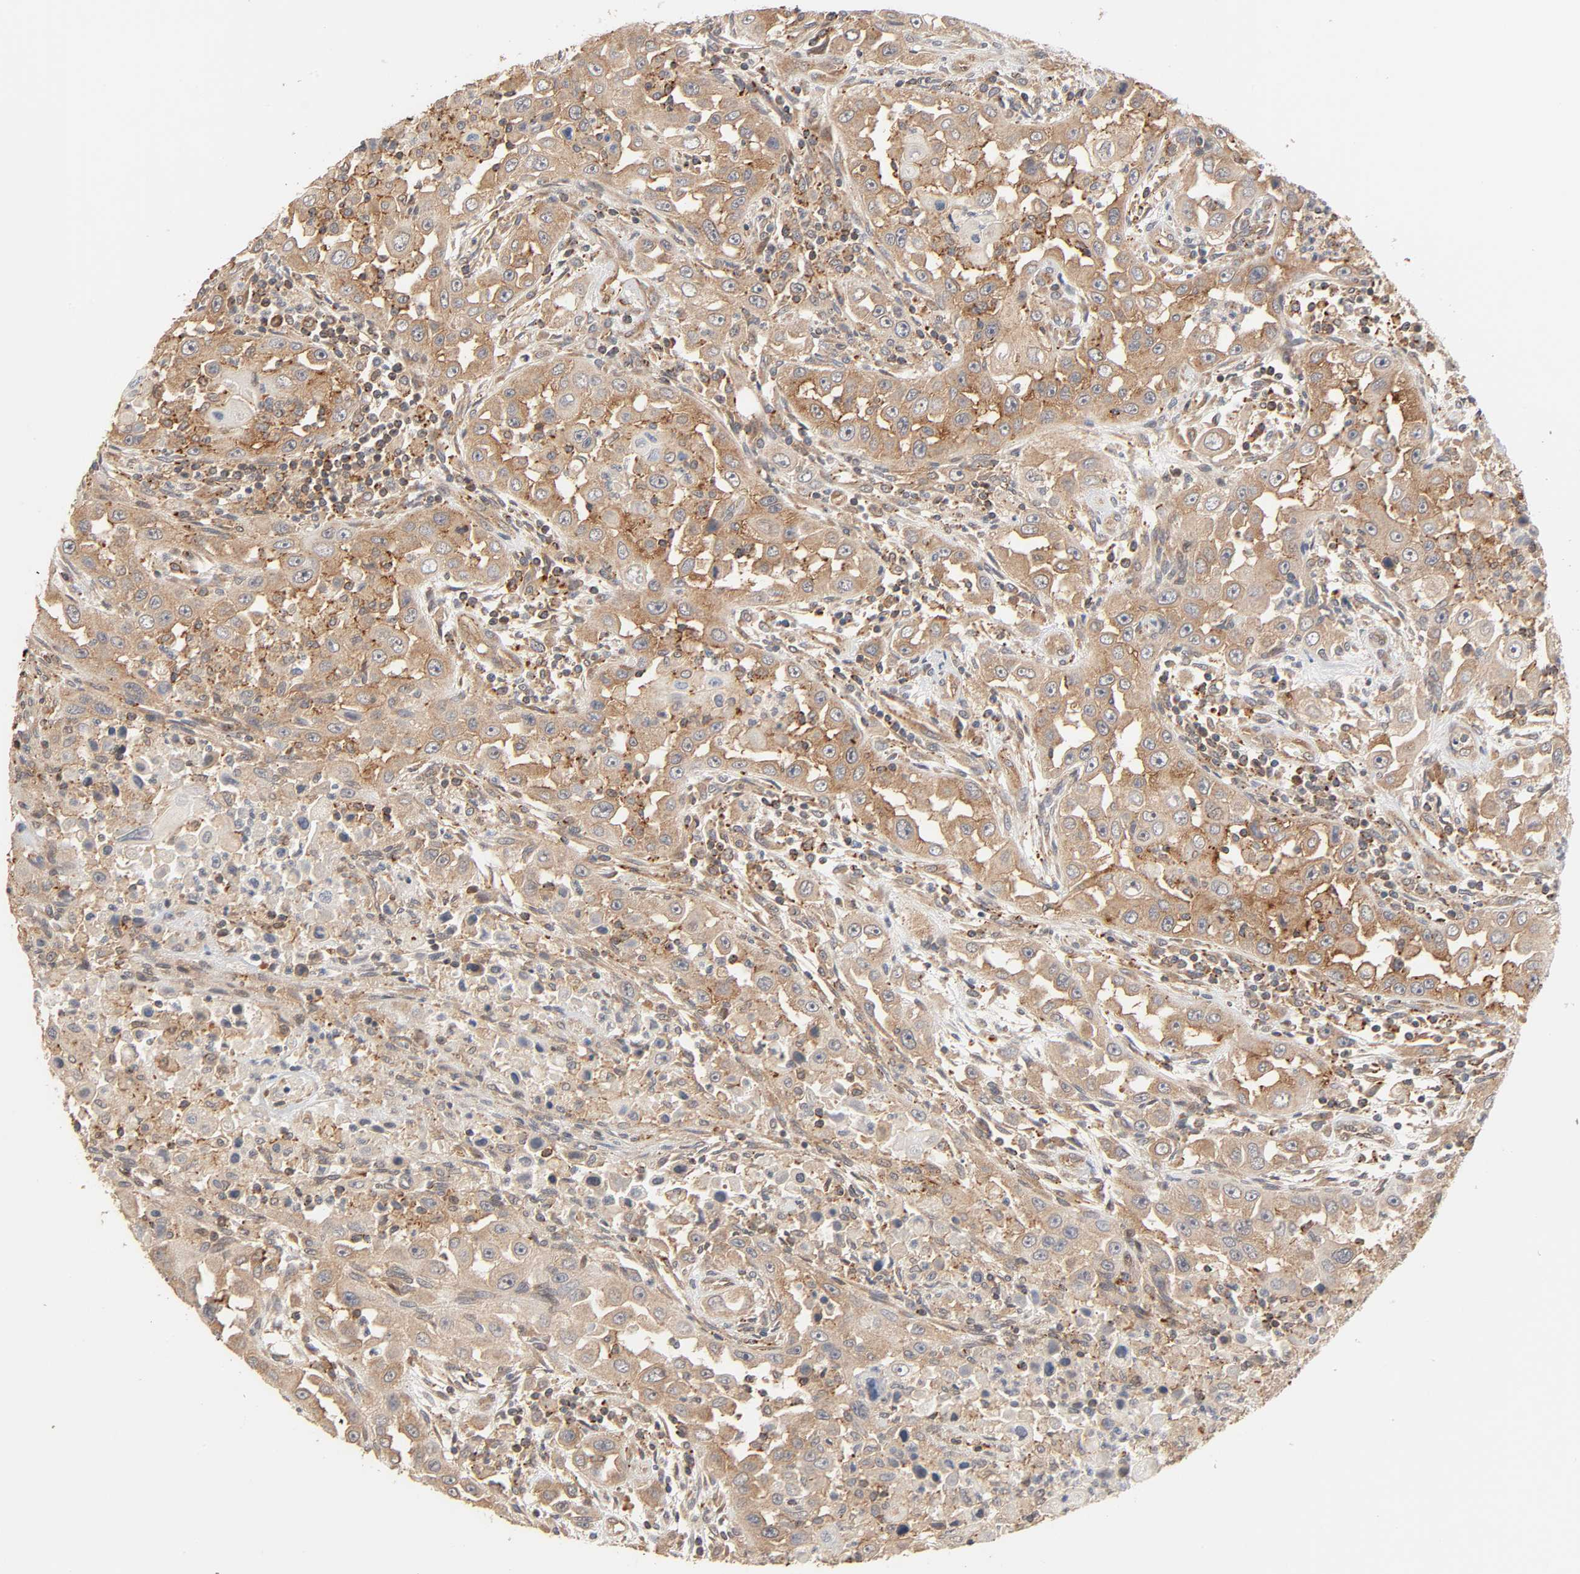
{"staining": {"intensity": "moderate", "quantity": ">75%", "location": "cytoplasmic/membranous"}, "tissue": "head and neck cancer", "cell_type": "Tumor cells", "image_type": "cancer", "snomed": [{"axis": "morphology", "description": "Carcinoma, NOS"}, {"axis": "topography", "description": "Head-Neck"}], "caption": "Immunohistochemistry (IHC) histopathology image of neoplastic tissue: head and neck cancer (carcinoma) stained using immunohistochemistry displays medium levels of moderate protein expression localized specifically in the cytoplasmic/membranous of tumor cells, appearing as a cytoplasmic/membranous brown color.", "gene": "NEMF", "patient": {"sex": "male", "age": 87}}